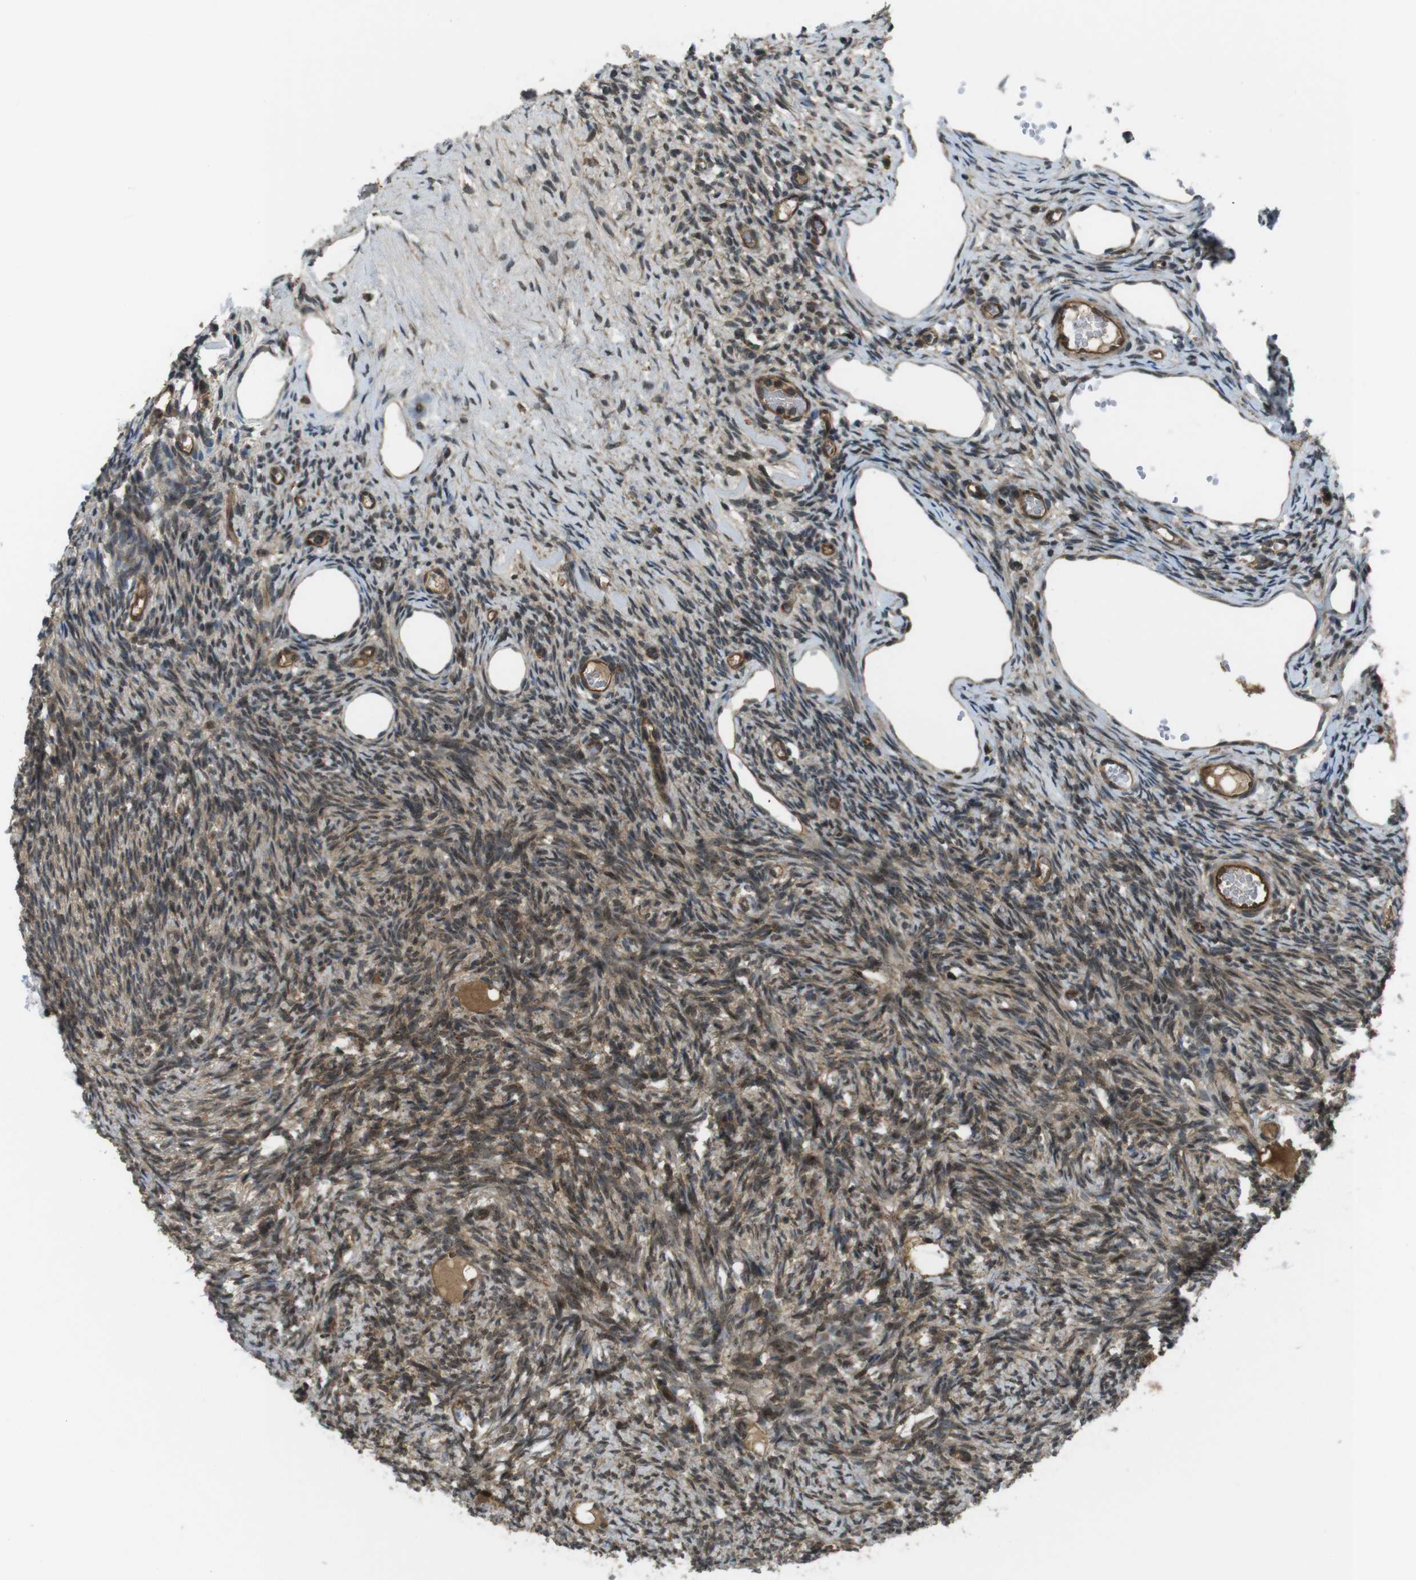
{"staining": {"intensity": "moderate", "quantity": "25%-75%", "location": "cytoplasmic/membranous,nuclear"}, "tissue": "ovary", "cell_type": "Ovarian stroma cells", "image_type": "normal", "snomed": [{"axis": "morphology", "description": "Normal tissue, NOS"}, {"axis": "topography", "description": "Ovary"}], "caption": "The image reveals a brown stain indicating the presence of a protein in the cytoplasmic/membranous,nuclear of ovarian stroma cells in ovary. (DAB (3,3'-diaminobenzidine) IHC, brown staining for protein, blue staining for nuclei).", "gene": "TIAM2", "patient": {"sex": "female", "age": 33}}